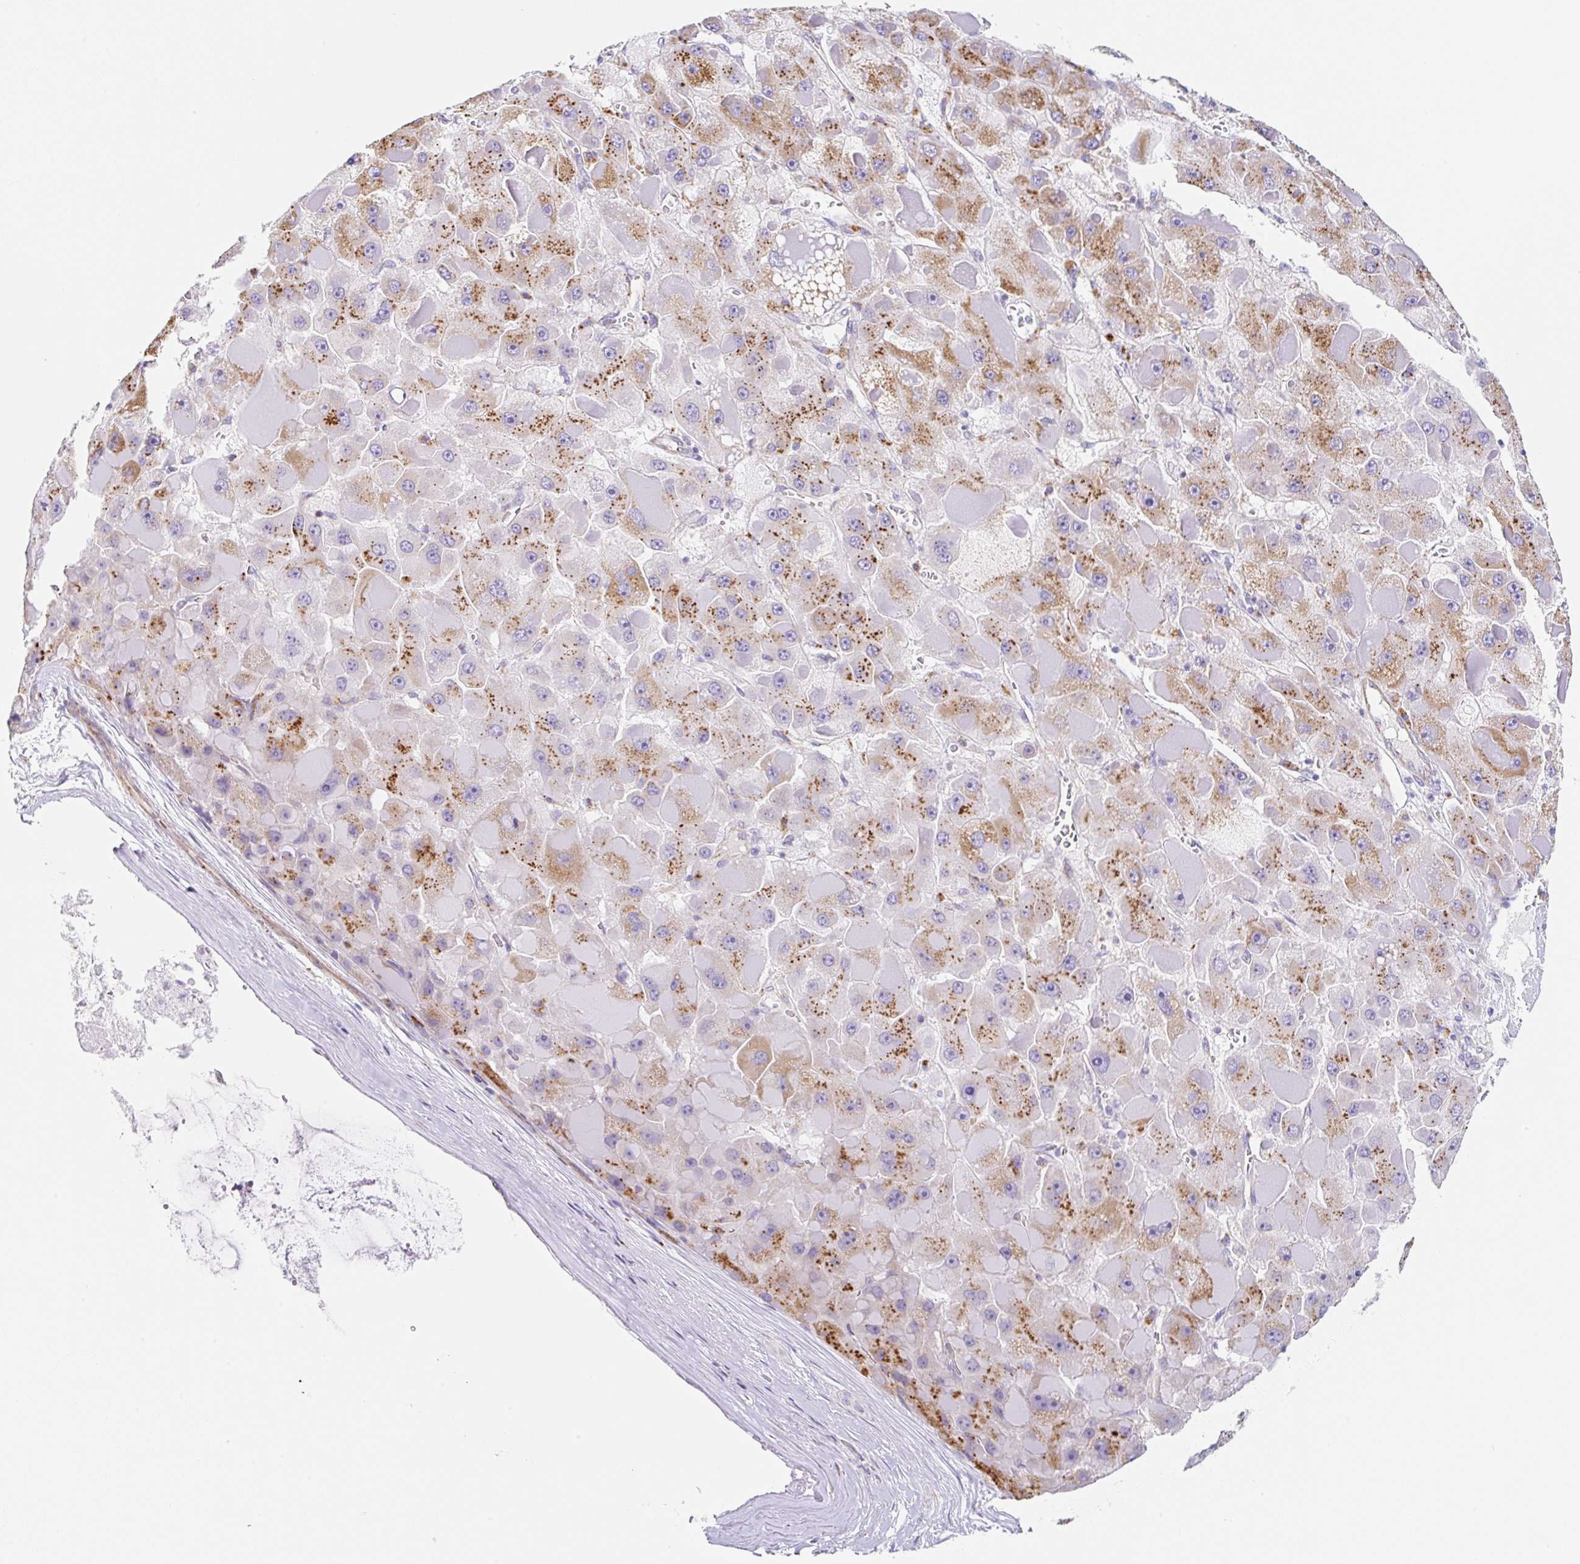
{"staining": {"intensity": "moderate", "quantity": ">75%", "location": "cytoplasmic/membranous"}, "tissue": "liver cancer", "cell_type": "Tumor cells", "image_type": "cancer", "snomed": [{"axis": "morphology", "description": "Carcinoma, Hepatocellular, NOS"}, {"axis": "topography", "description": "Liver"}], "caption": "Human liver cancer (hepatocellular carcinoma) stained with a protein marker displays moderate staining in tumor cells.", "gene": "DKK4", "patient": {"sex": "female", "age": 73}}